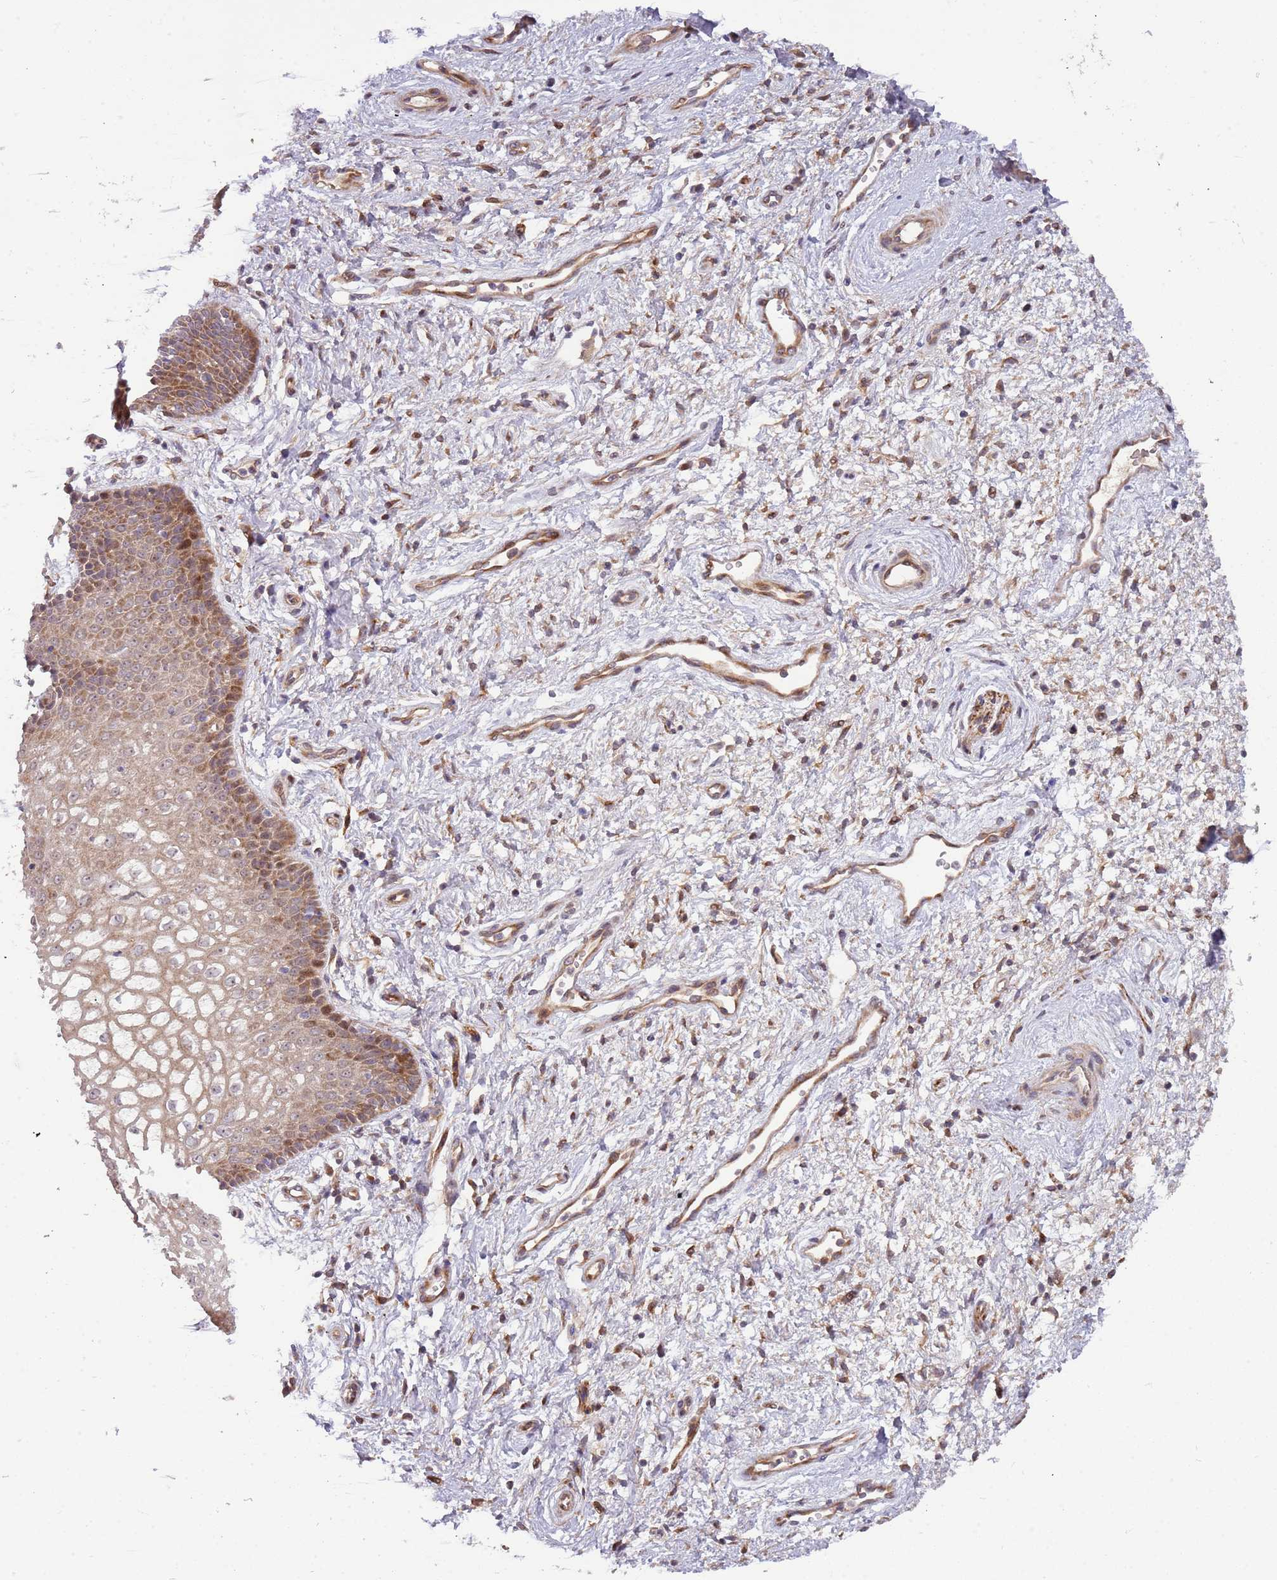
{"staining": {"intensity": "moderate", "quantity": ">75%", "location": "cytoplasmic/membranous,nuclear"}, "tissue": "vagina", "cell_type": "Squamous epithelial cells", "image_type": "normal", "snomed": [{"axis": "morphology", "description": "Normal tissue, NOS"}, {"axis": "topography", "description": "Vagina"}], "caption": "Immunohistochemical staining of normal human vagina reveals >75% levels of moderate cytoplasmic/membranous,nuclear protein staining in approximately >75% of squamous epithelial cells.", "gene": "TRAPPC6B", "patient": {"sex": "female", "age": 34}}